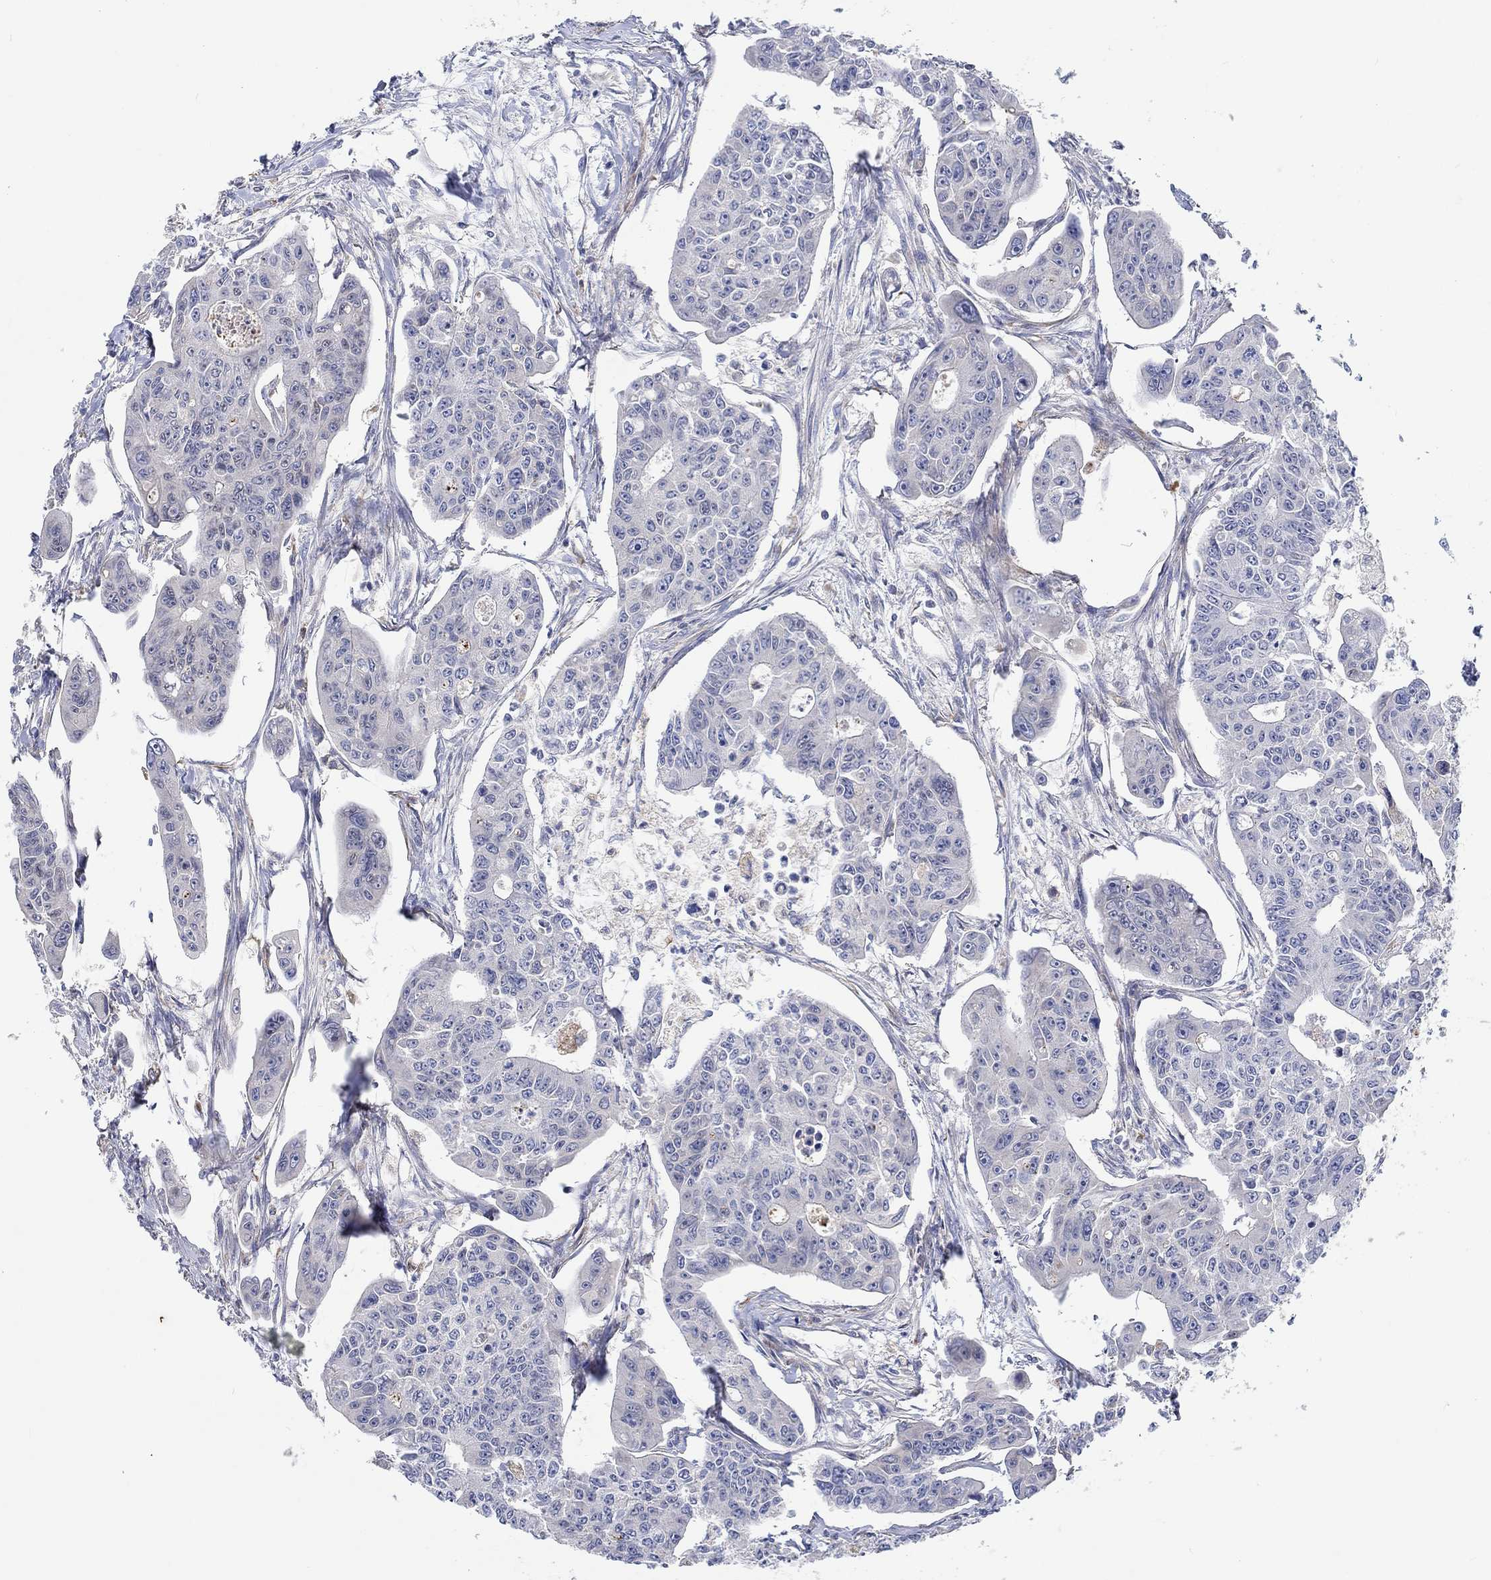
{"staining": {"intensity": "negative", "quantity": "none", "location": "none"}, "tissue": "colorectal cancer", "cell_type": "Tumor cells", "image_type": "cancer", "snomed": [{"axis": "morphology", "description": "Adenocarcinoma, NOS"}, {"axis": "topography", "description": "Colon"}], "caption": "A high-resolution micrograph shows immunohistochemistry staining of colorectal cancer, which reveals no significant staining in tumor cells.", "gene": "CAMK1D", "patient": {"sex": "male", "age": 70}}